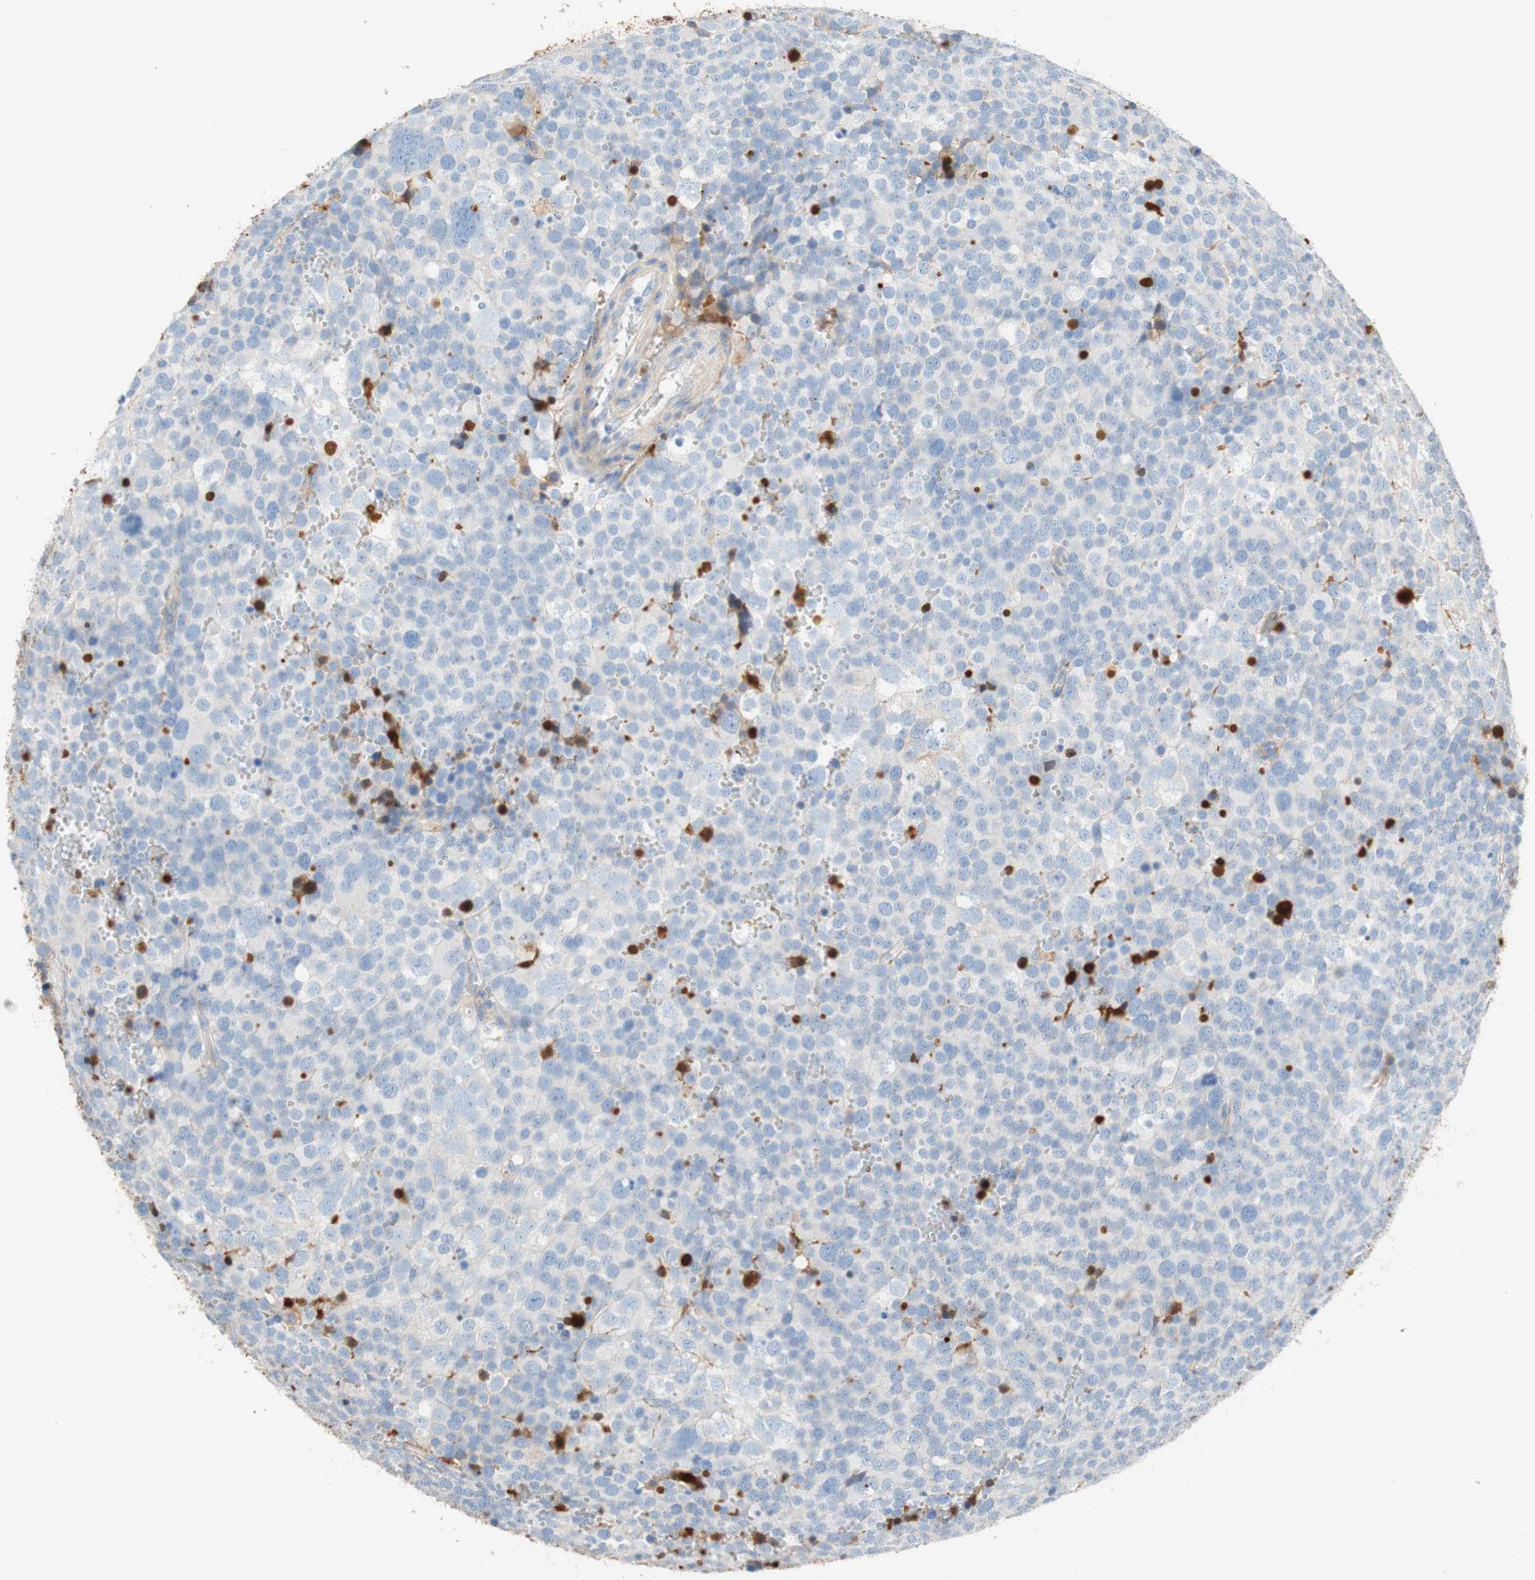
{"staining": {"intensity": "moderate", "quantity": ">75%", "location": "cytoplasmic/membranous"}, "tissue": "testis cancer", "cell_type": "Tumor cells", "image_type": "cancer", "snomed": [{"axis": "morphology", "description": "Seminoma, NOS"}, {"axis": "topography", "description": "Testis"}], "caption": "This image reveals immunohistochemistry (IHC) staining of human seminoma (testis), with medium moderate cytoplasmic/membranous positivity in about >75% of tumor cells.", "gene": "RBP4", "patient": {"sex": "male", "age": 71}}